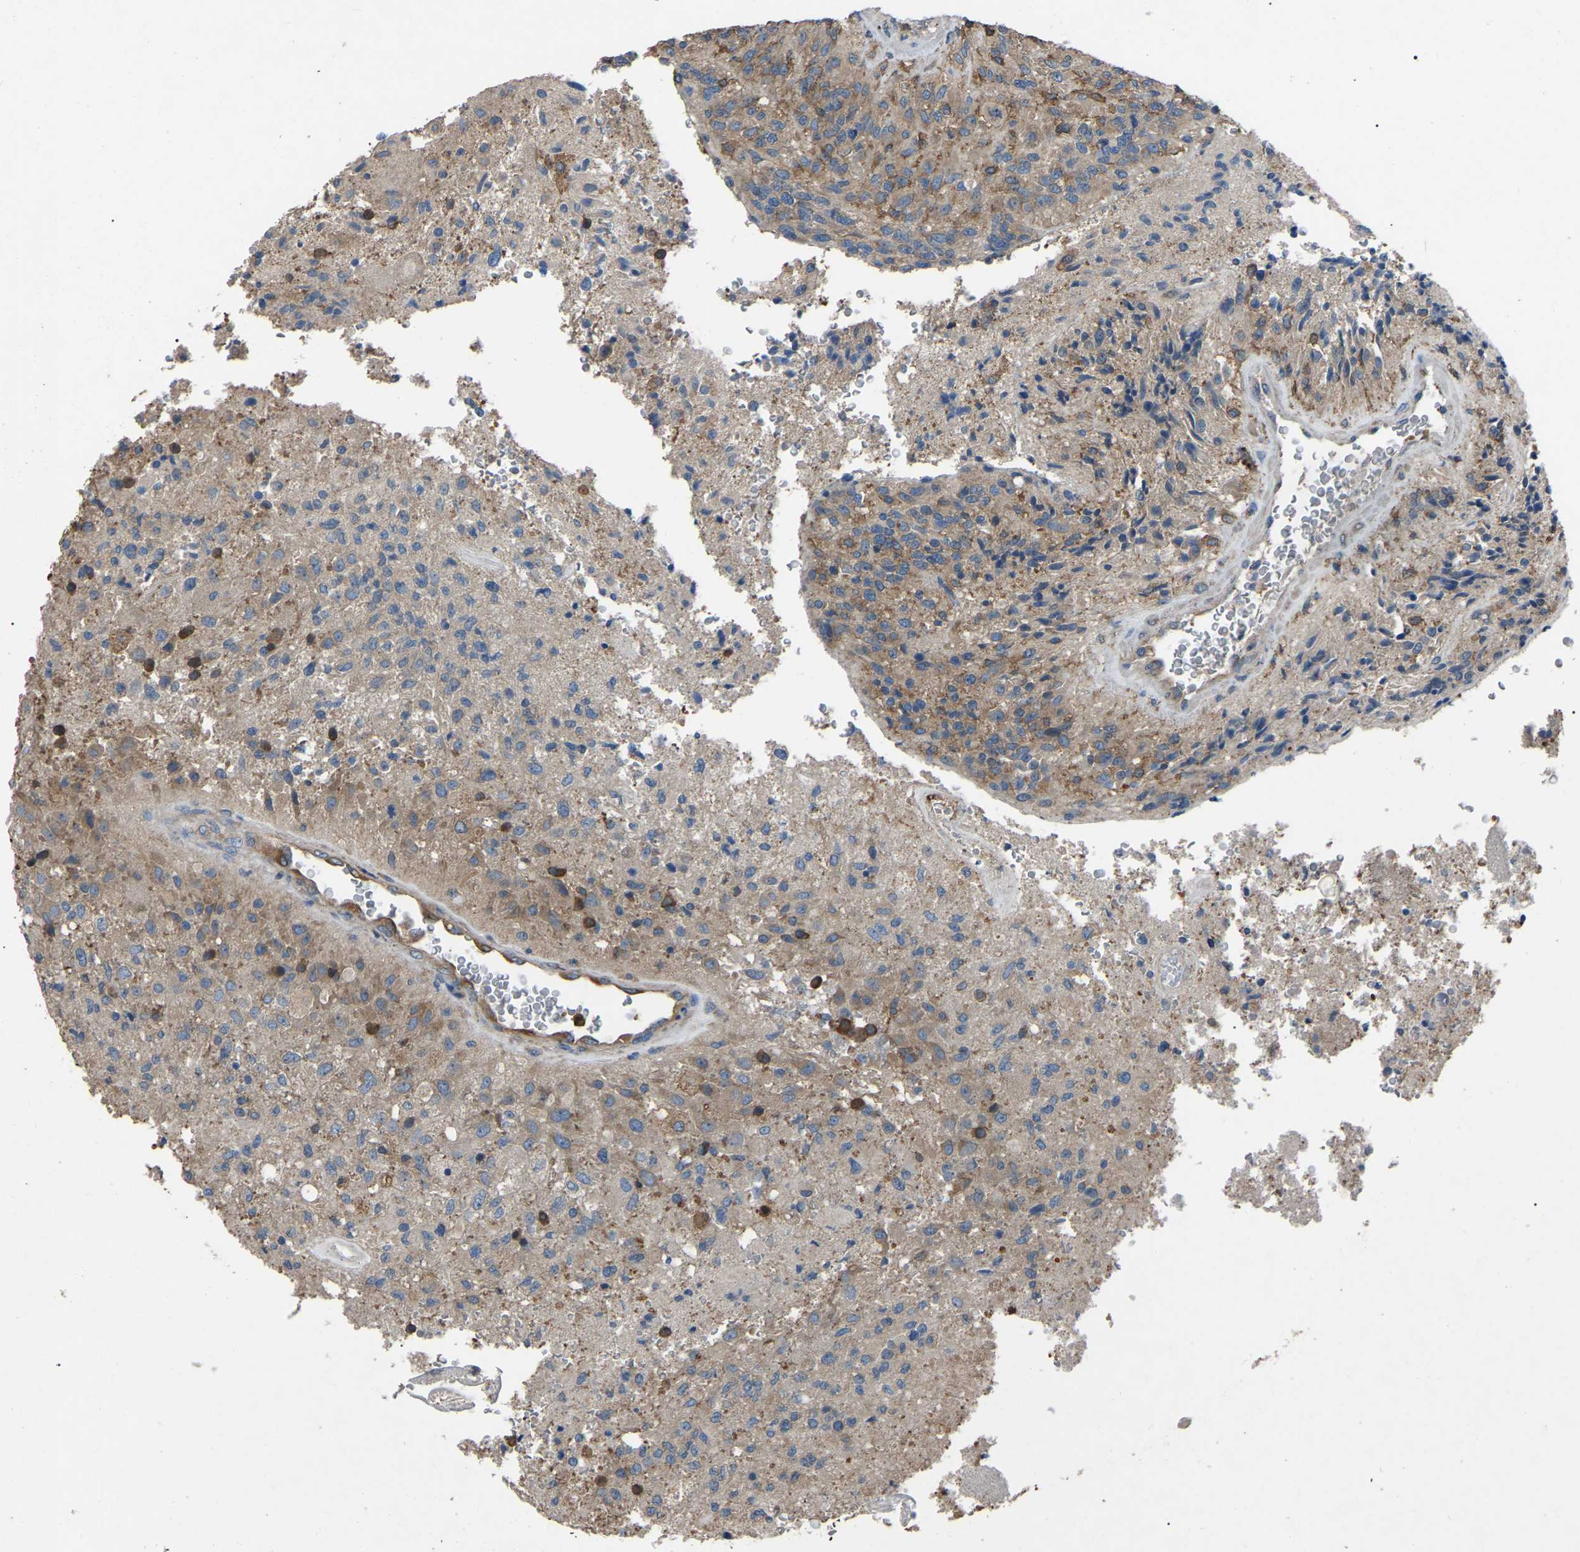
{"staining": {"intensity": "moderate", "quantity": ">75%", "location": "cytoplasmic/membranous"}, "tissue": "glioma", "cell_type": "Tumor cells", "image_type": "cancer", "snomed": [{"axis": "morphology", "description": "Normal tissue, NOS"}, {"axis": "morphology", "description": "Glioma, malignant, High grade"}, {"axis": "topography", "description": "Cerebral cortex"}], "caption": "IHC image of malignant high-grade glioma stained for a protein (brown), which demonstrates medium levels of moderate cytoplasmic/membranous positivity in approximately >75% of tumor cells.", "gene": "AIMP1", "patient": {"sex": "male", "age": 77}}